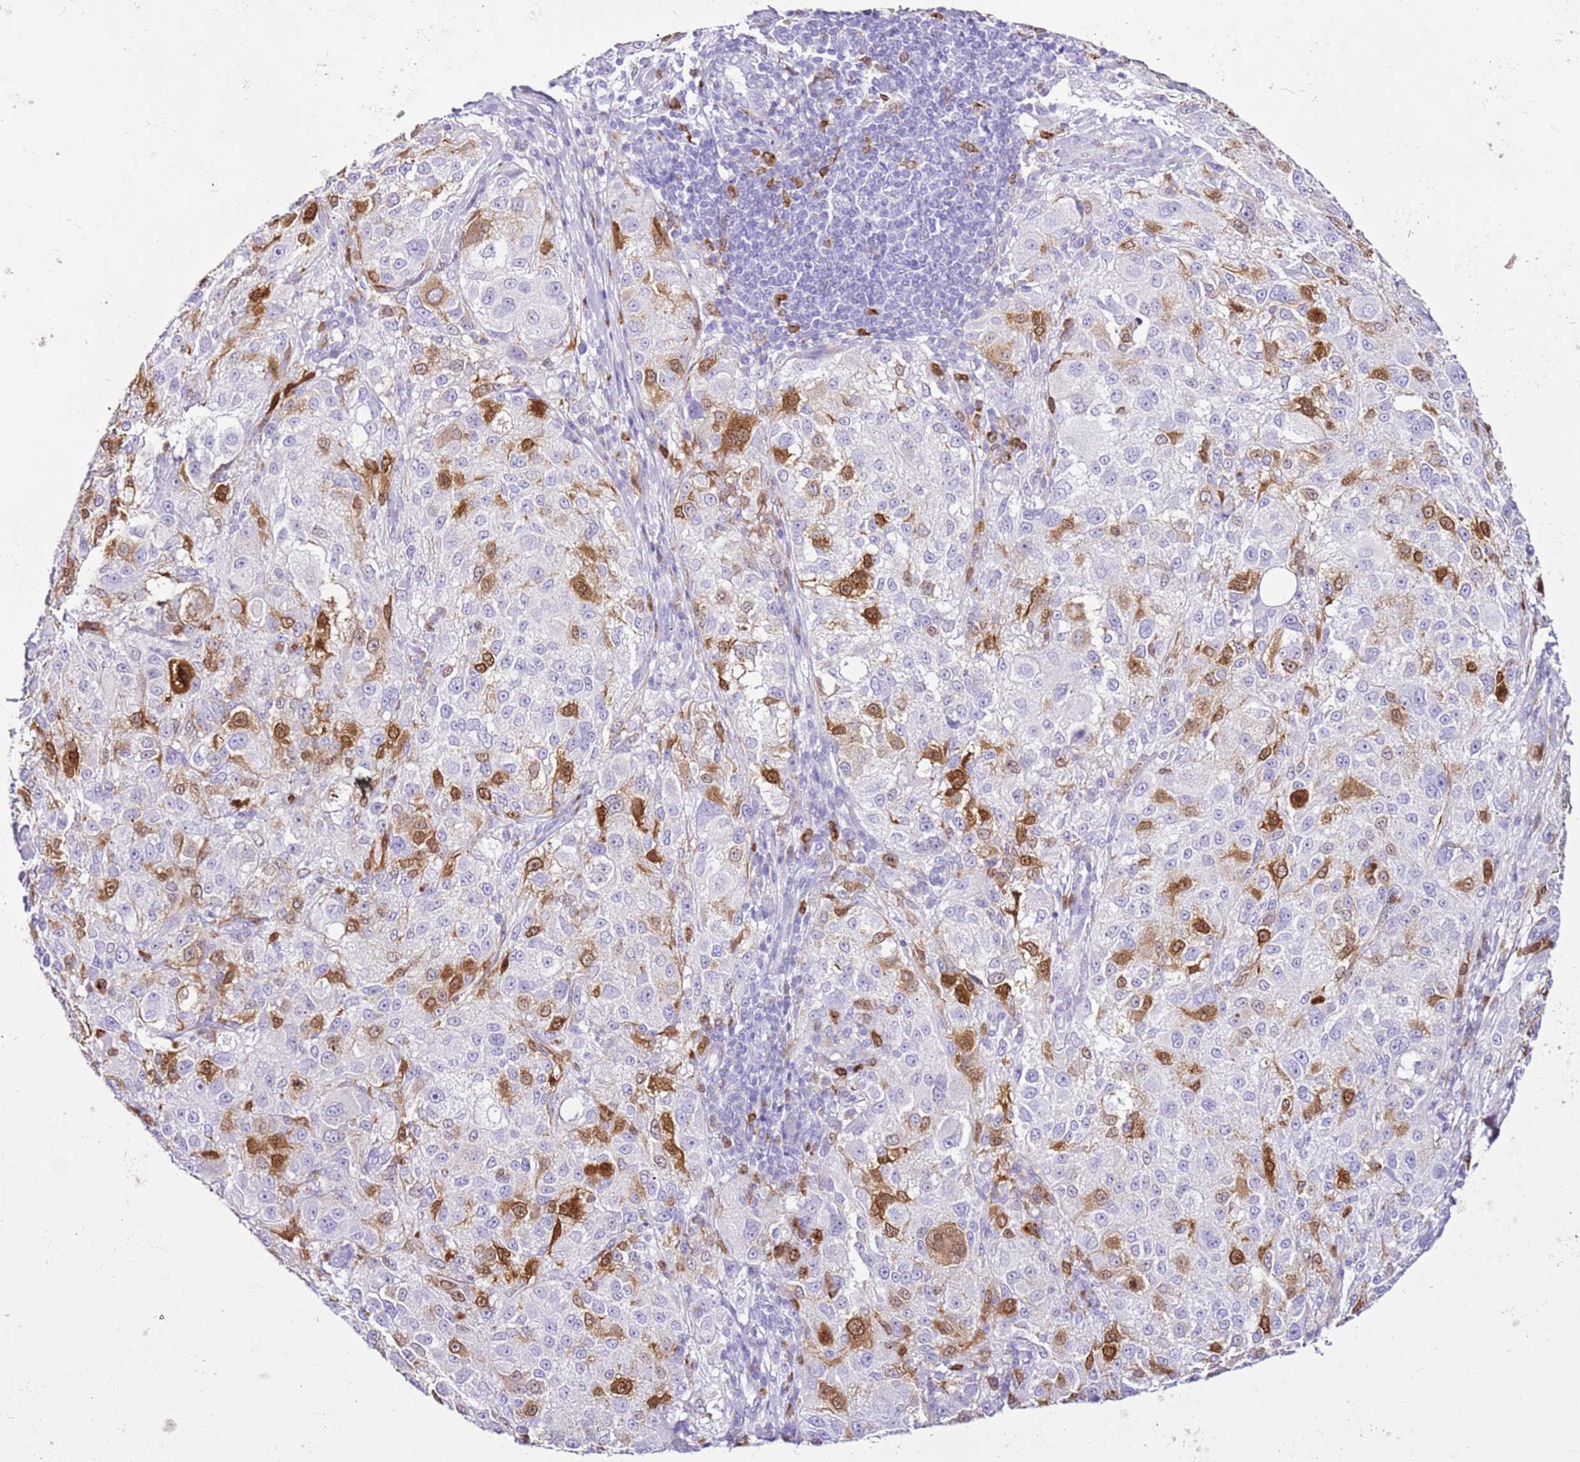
{"staining": {"intensity": "strong", "quantity": "<25%", "location": "cytoplasmic/membranous,nuclear"}, "tissue": "melanoma", "cell_type": "Tumor cells", "image_type": "cancer", "snomed": [{"axis": "morphology", "description": "Necrosis, NOS"}, {"axis": "morphology", "description": "Malignant melanoma, NOS"}, {"axis": "topography", "description": "Skin"}], "caption": "Protein expression analysis of melanoma exhibits strong cytoplasmic/membranous and nuclear expression in about <25% of tumor cells.", "gene": "SPC25", "patient": {"sex": "female", "age": 87}}